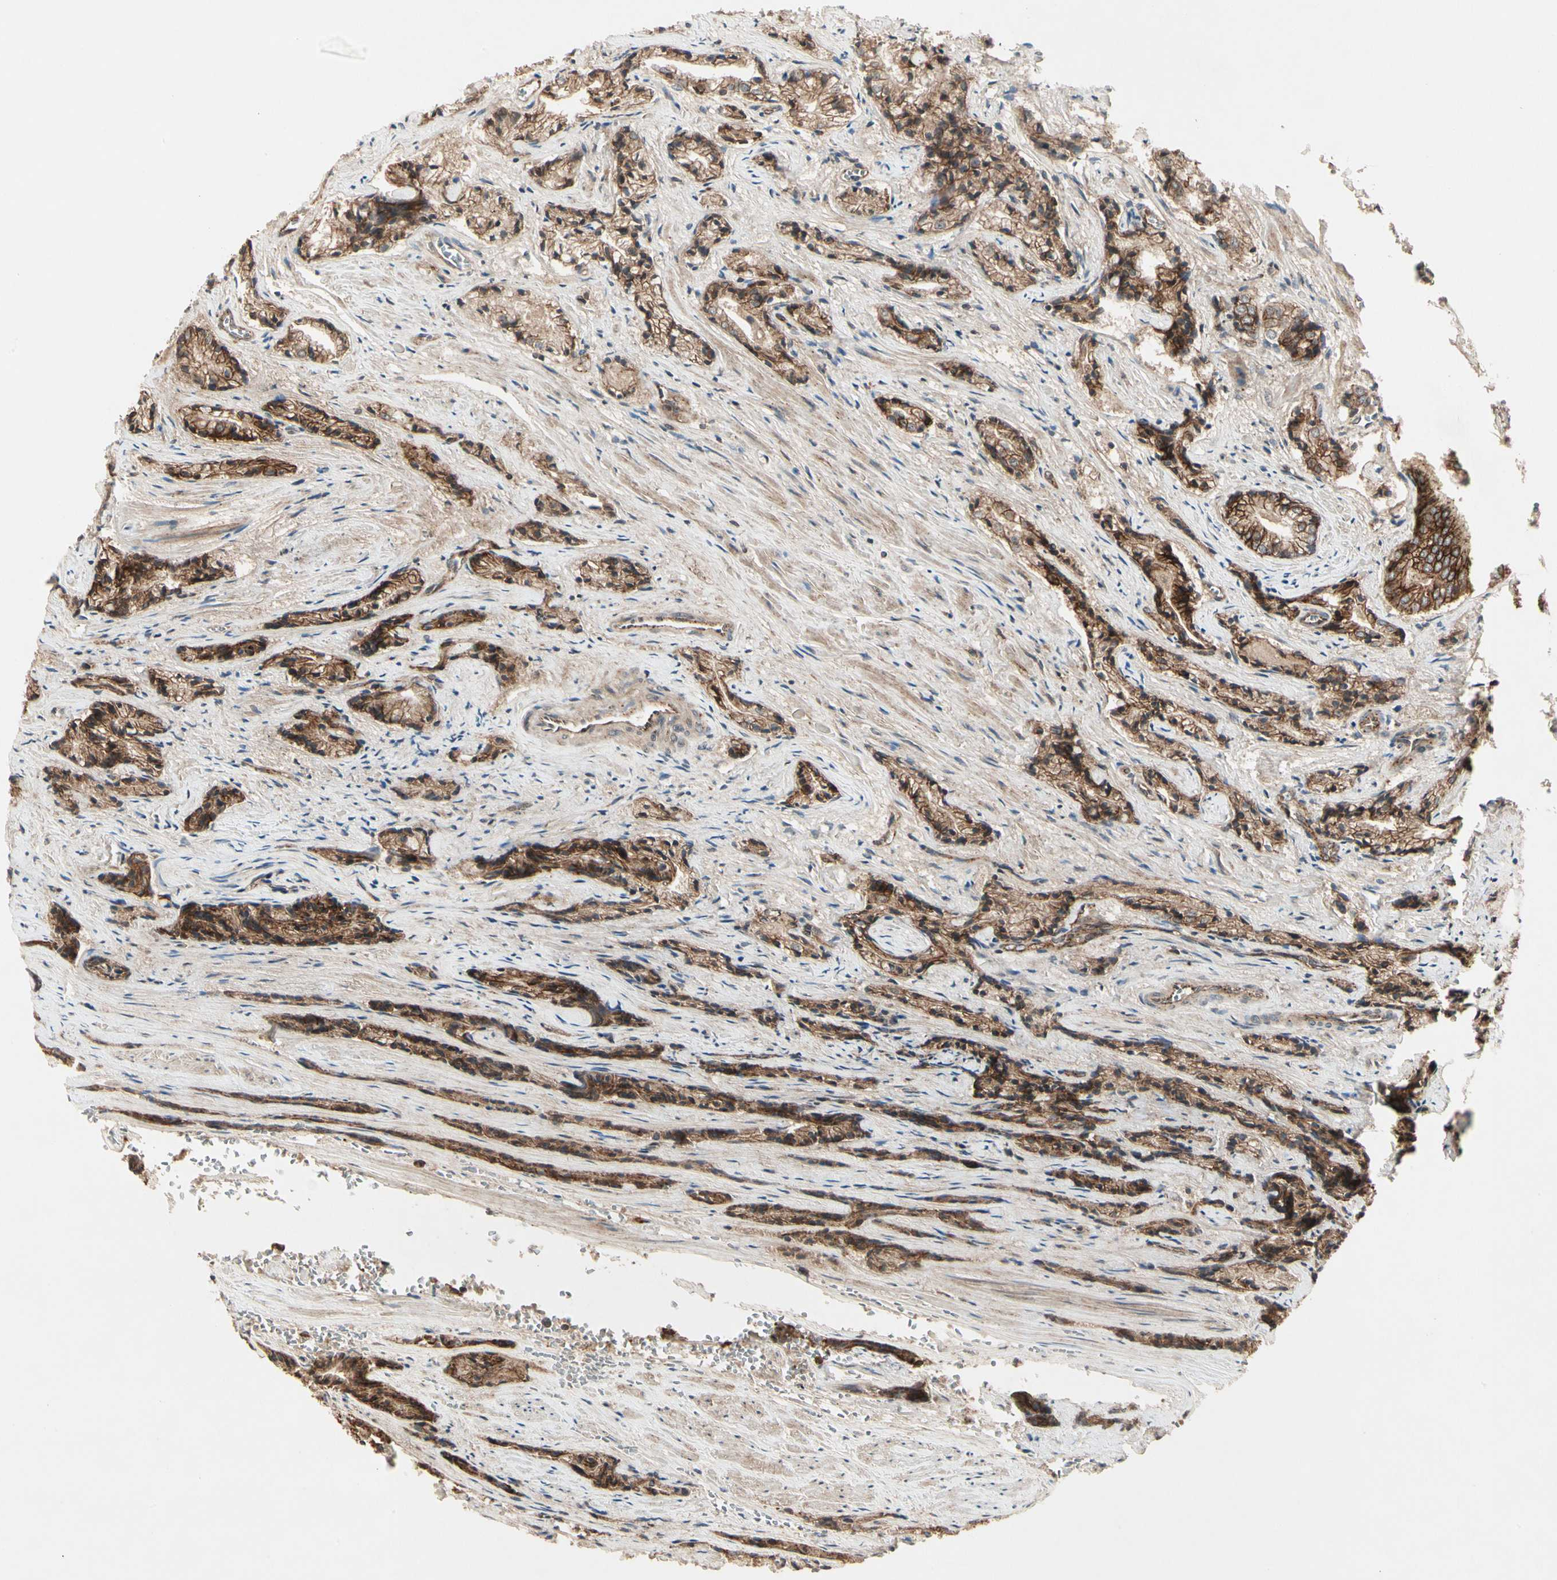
{"staining": {"intensity": "strong", "quantity": ">75%", "location": "cytoplasmic/membranous"}, "tissue": "prostate cancer", "cell_type": "Tumor cells", "image_type": "cancer", "snomed": [{"axis": "morphology", "description": "Adenocarcinoma, Low grade"}, {"axis": "topography", "description": "Prostate"}], "caption": "Human prostate cancer stained with a protein marker exhibits strong staining in tumor cells.", "gene": "FLOT1", "patient": {"sex": "male", "age": 60}}